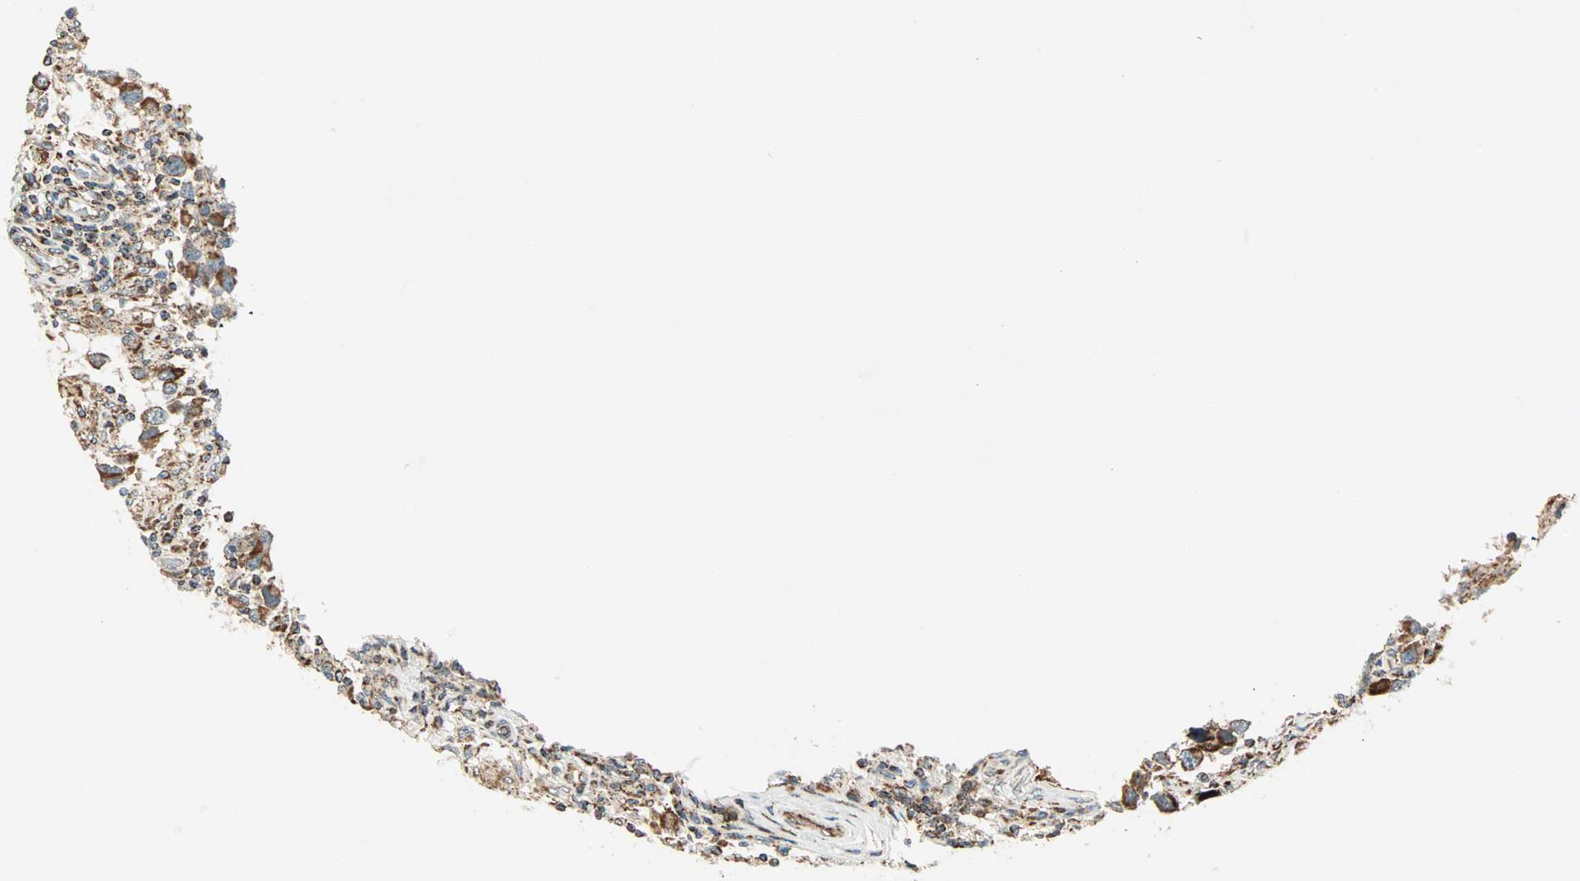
{"staining": {"intensity": "weak", "quantity": ">75%", "location": "cytoplasmic/membranous"}, "tissue": "testis cancer", "cell_type": "Tumor cells", "image_type": "cancer", "snomed": [{"axis": "morphology", "description": "Carcinoma, Embryonal, NOS"}, {"axis": "topography", "description": "Testis"}], "caption": "Testis cancer stained with a protein marker reveals weak staining in tumor cells.", "gene": "SPRY4", "patient": {"sex": "male", "age": 21}}